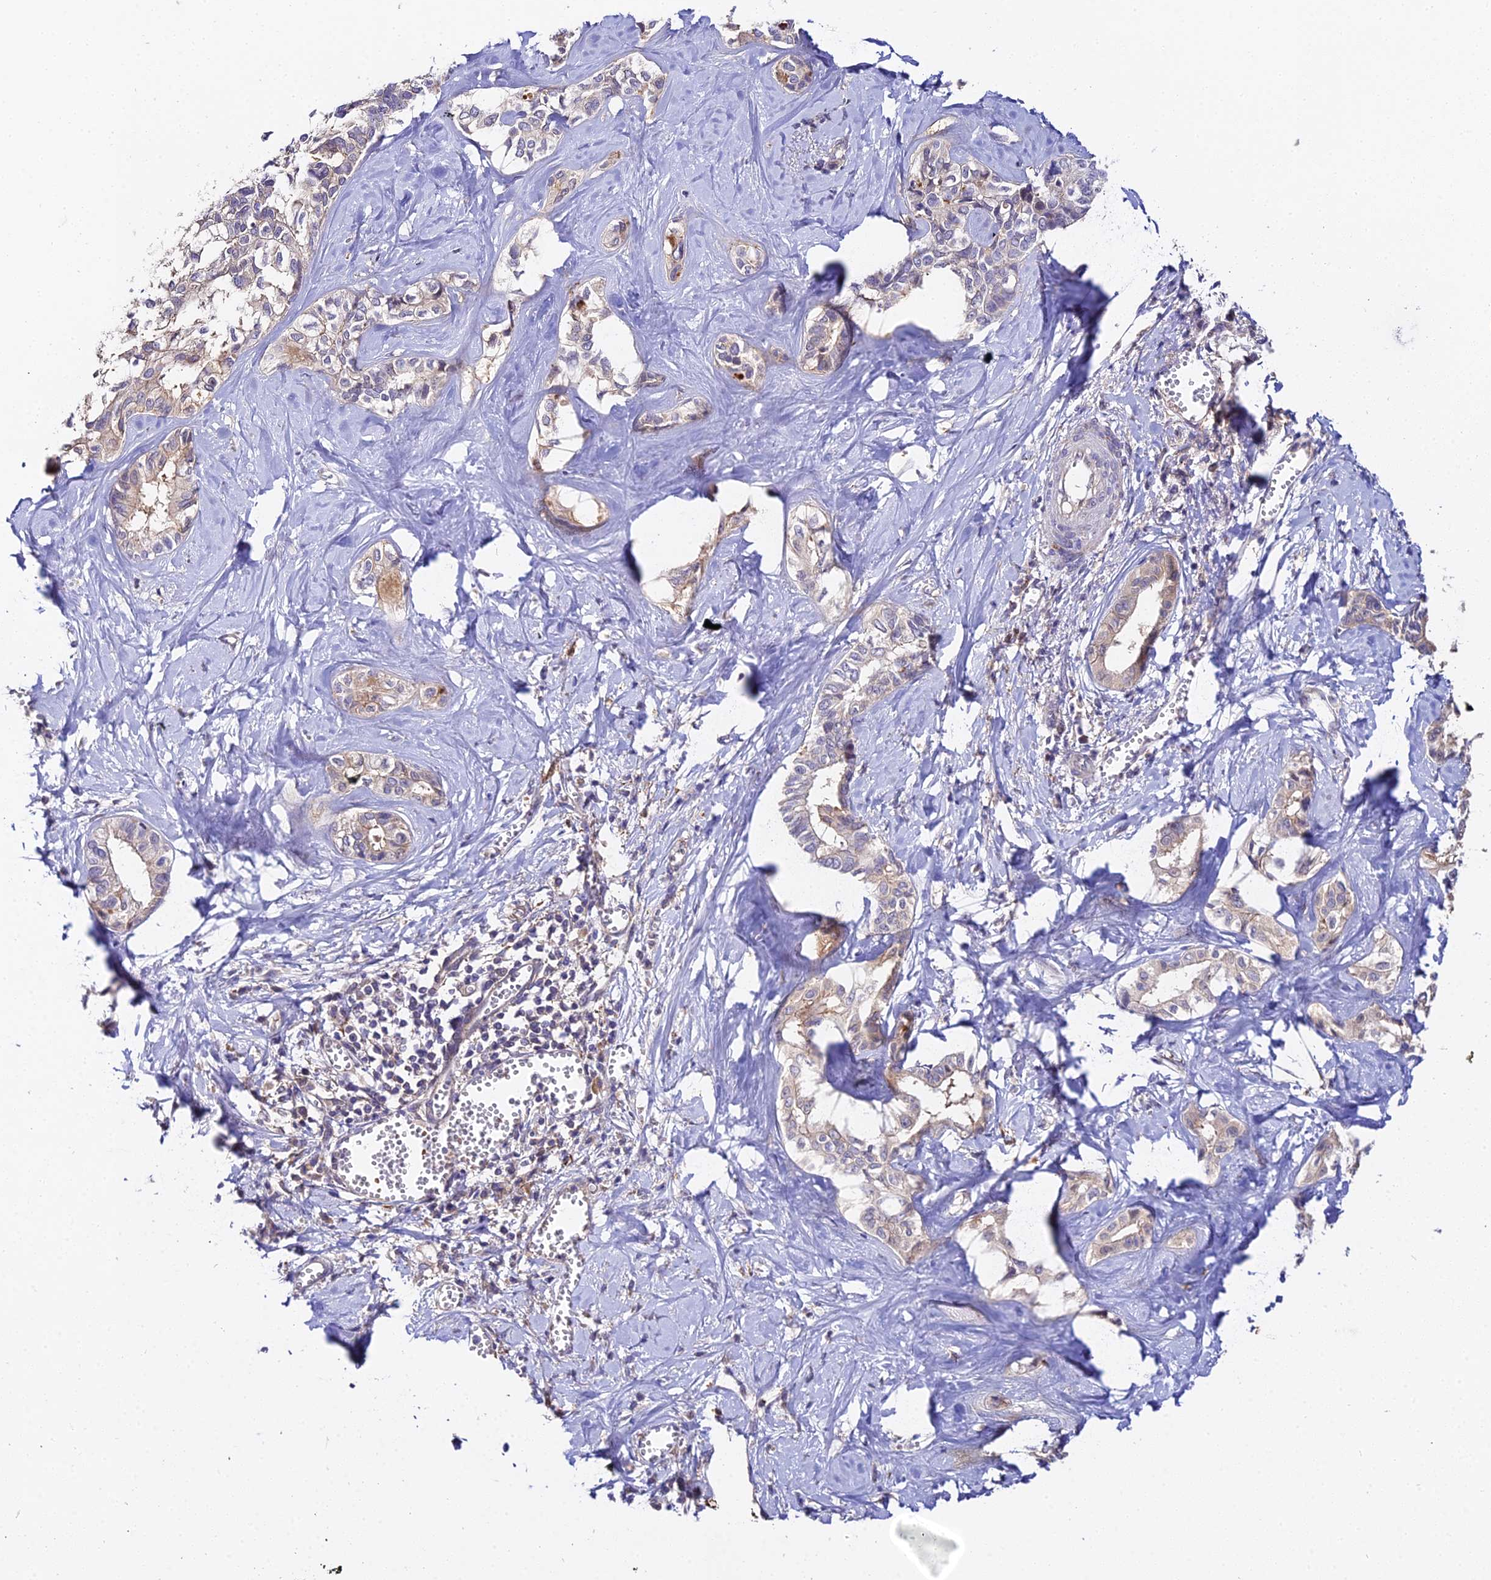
{"staining": {"intensity": "negative", "quantity": "none", "location": "none"}, "tissue": "liver cancer", "cell_type": "Tumor cells", "image_type": "cancer", "snomed": [{"axis": "morphology", "description": "Cholangiocarcinoma"}, {"axis": "topography", "description": "Liver"}], "caption": "DAB immunohistochemical staining of liver cholangiocarcinoma shows no significant expression in tumor cells.", "gene": "ZBED8", "patient": {"sex": "female", "age": 77}}